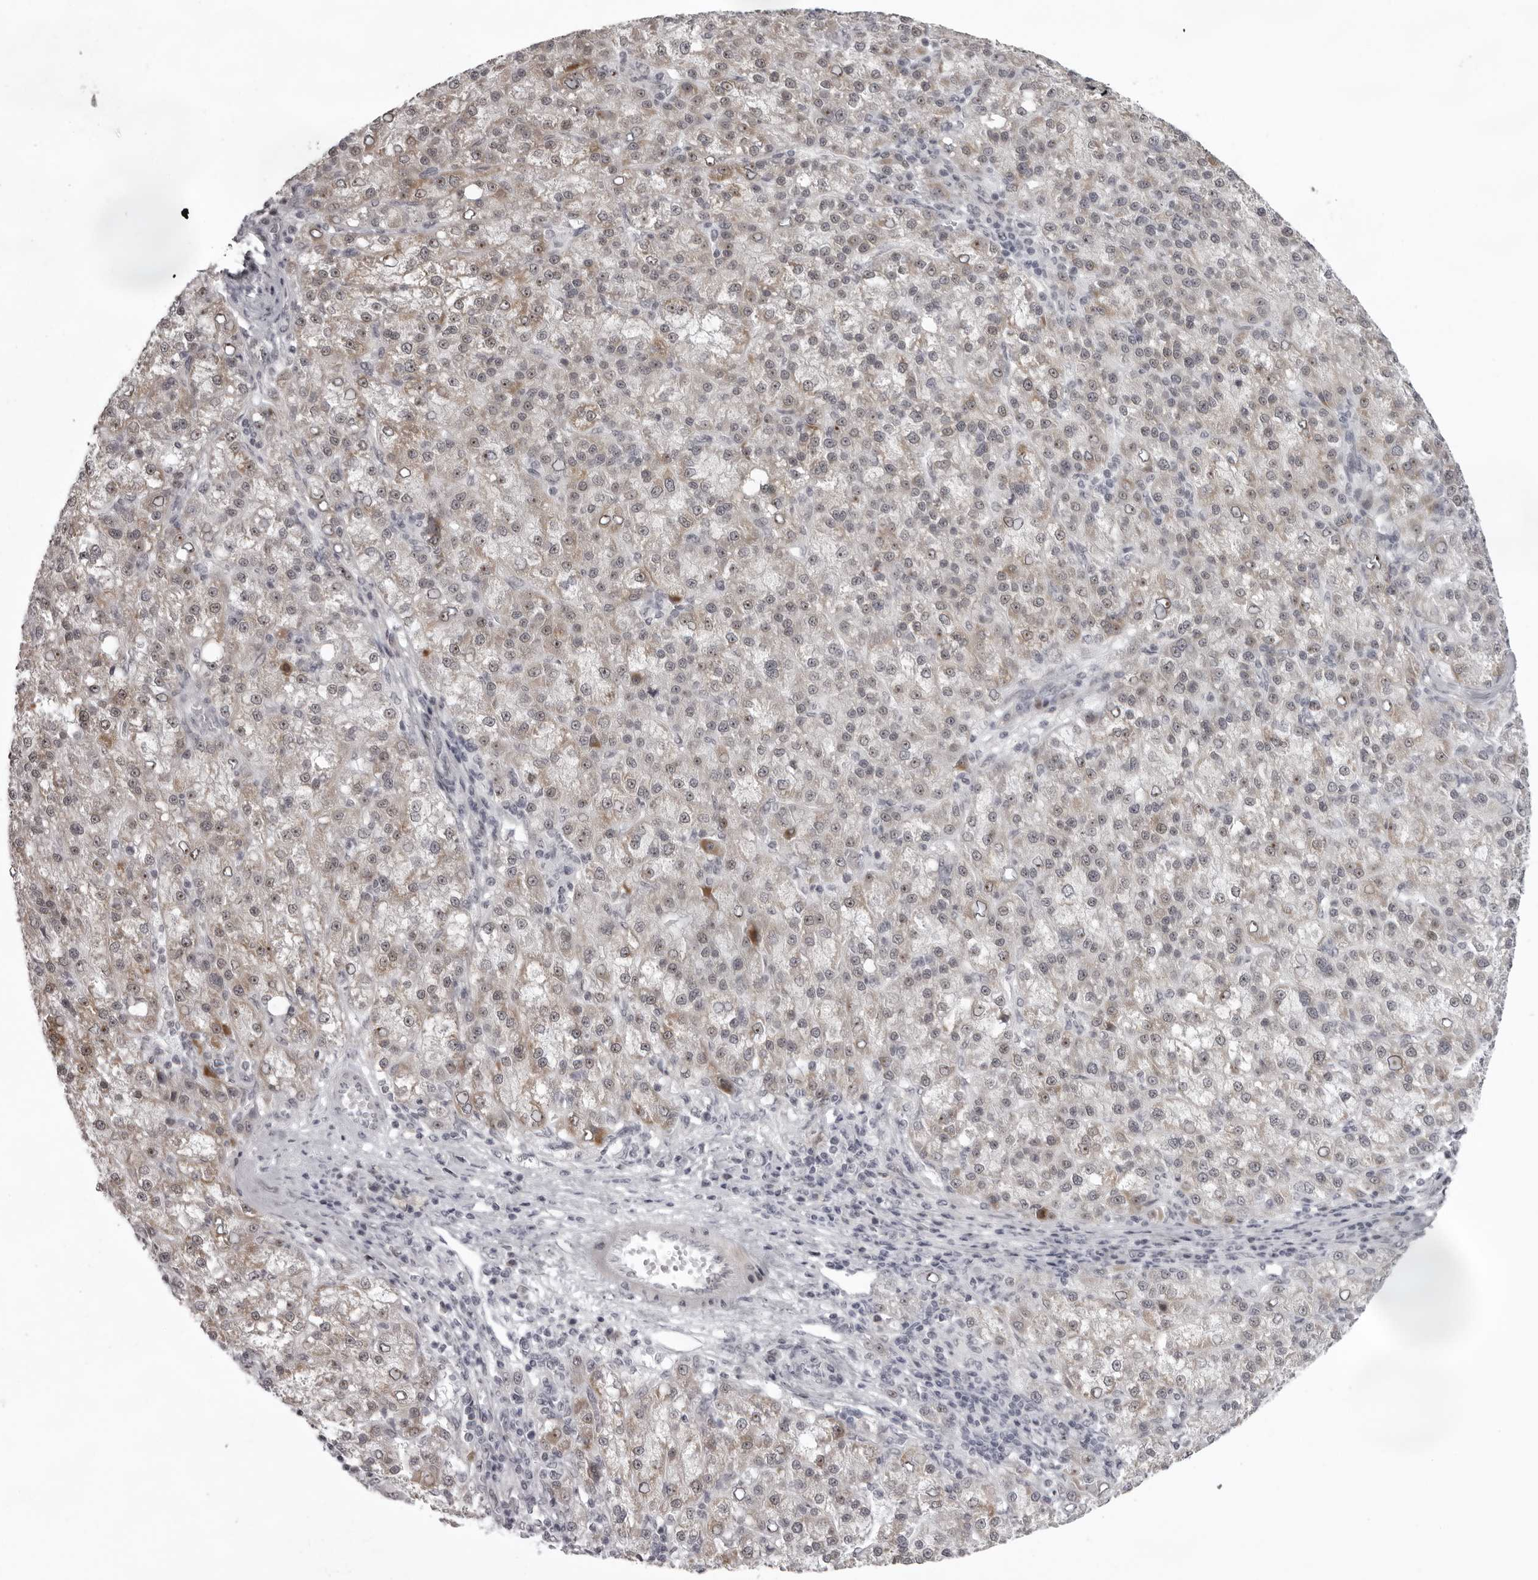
{"staining": {"intensity": "weak", "quantity": "25%-75%", "location": "cytoplasmic/membranous,nuclear"}, "tissue": "liver cancer", "cell_type": "Tumor cells", "image_type": "cancer", "snomed": [{"axis": "morphology", "description": "Carcinoma, Hepatocellular, NOS"}, {"axis": "topography", "description": "Liver"}], "caption": "The immunohistochemical stain labels weak cytoplasmic/membranous and nuclear expression in tumor cells of liver hepatocellular carcinoma tissue.", "gene": "HELZ", "patient": {"sex": "female", "age": 58}}